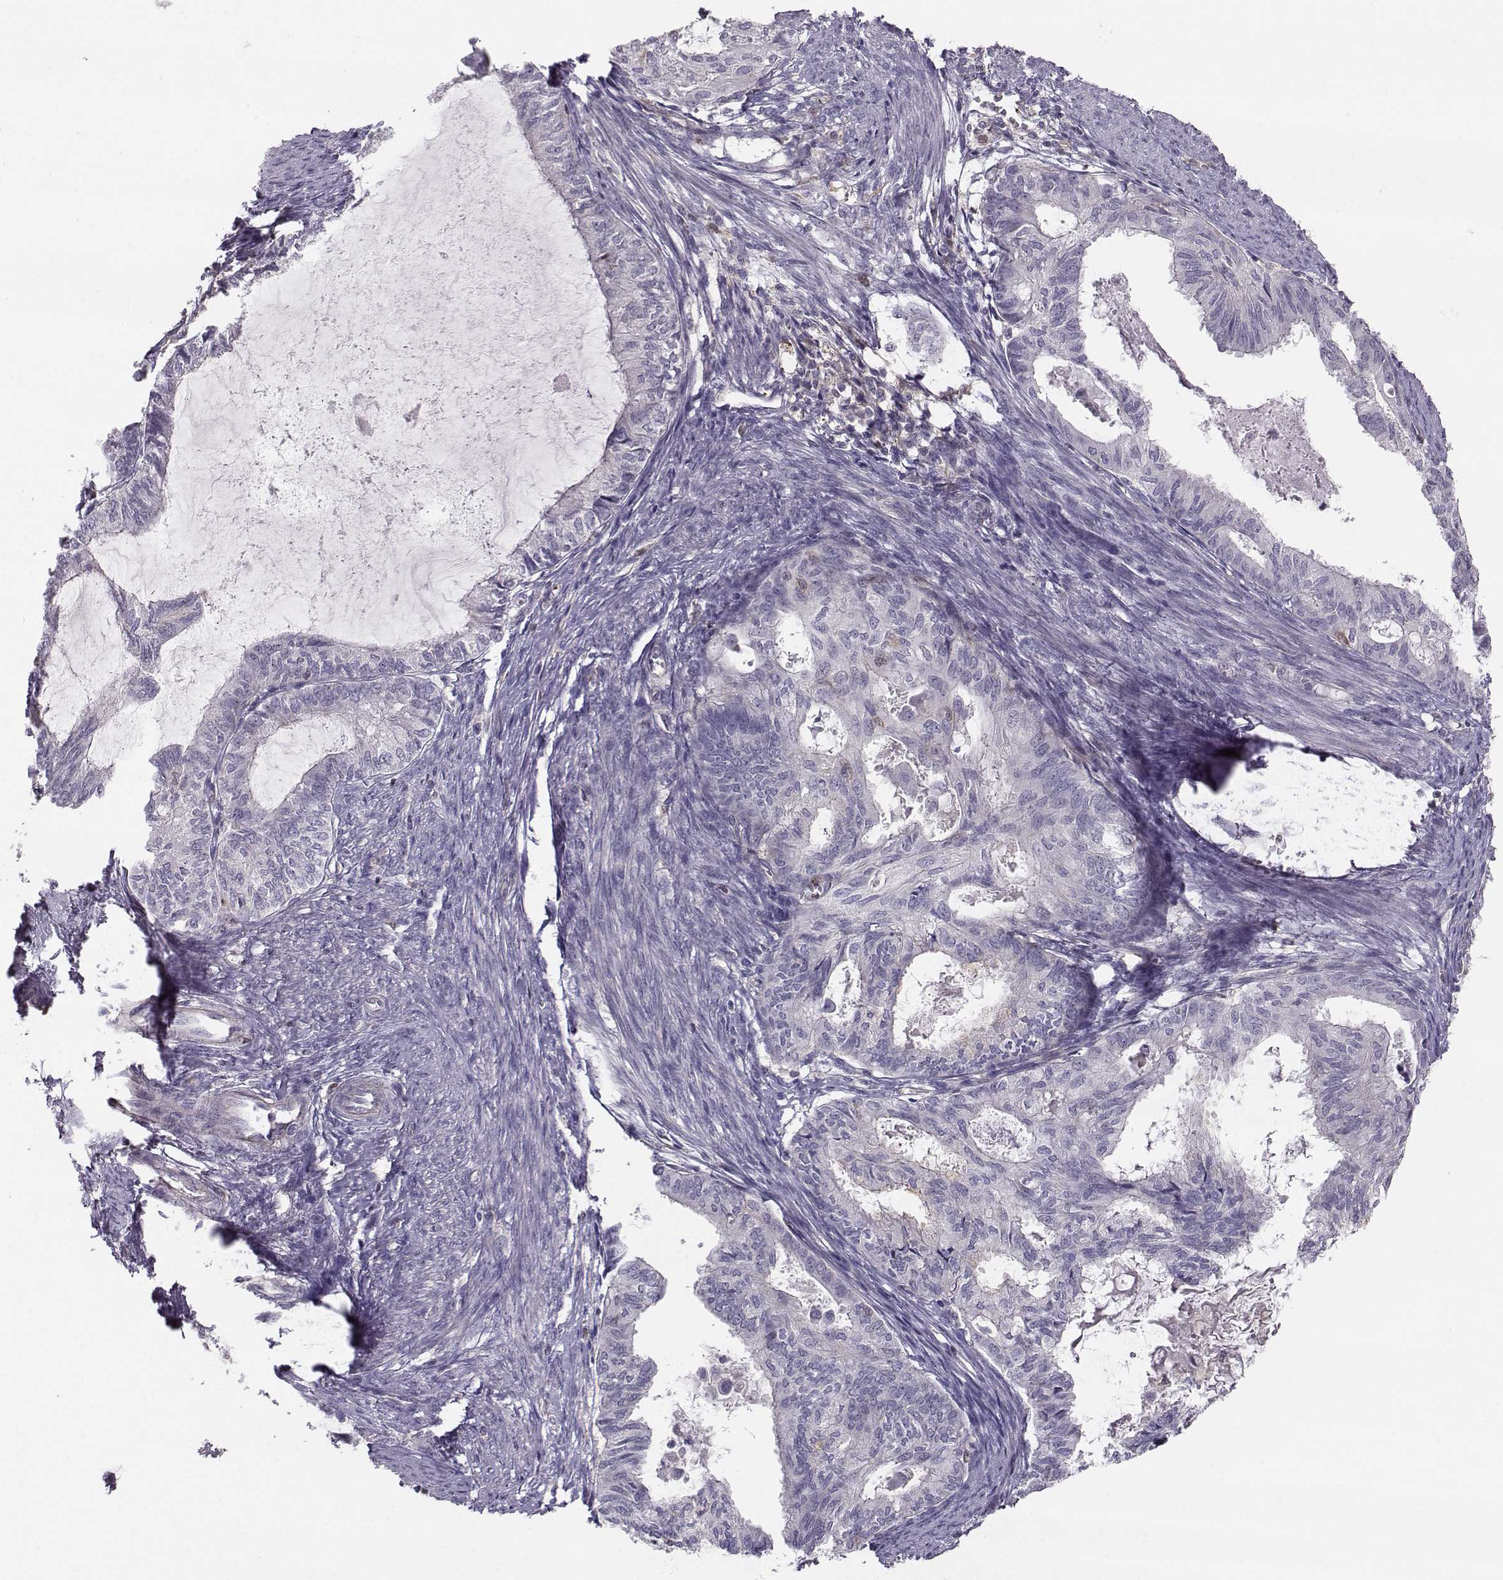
{"staining": {"intensity": "negative", "quantity": "none", "location": "none"}, "tissue": "endometrial cancer", "cell_type": "Tumor cells", "image_type": "cancer", "snomed": [{"axis": "morphology", "description": "Adenocarcinoma, NOS"}, {"axis": "topography", "description": "Endometrium"}], "caption": "Immunohistochemical staining of human endometrial adenocarcinoma exhibits no significant positivity in tumor cells.", "gene": "ASB16", "patient": {"sex": "female", "age": 86}}